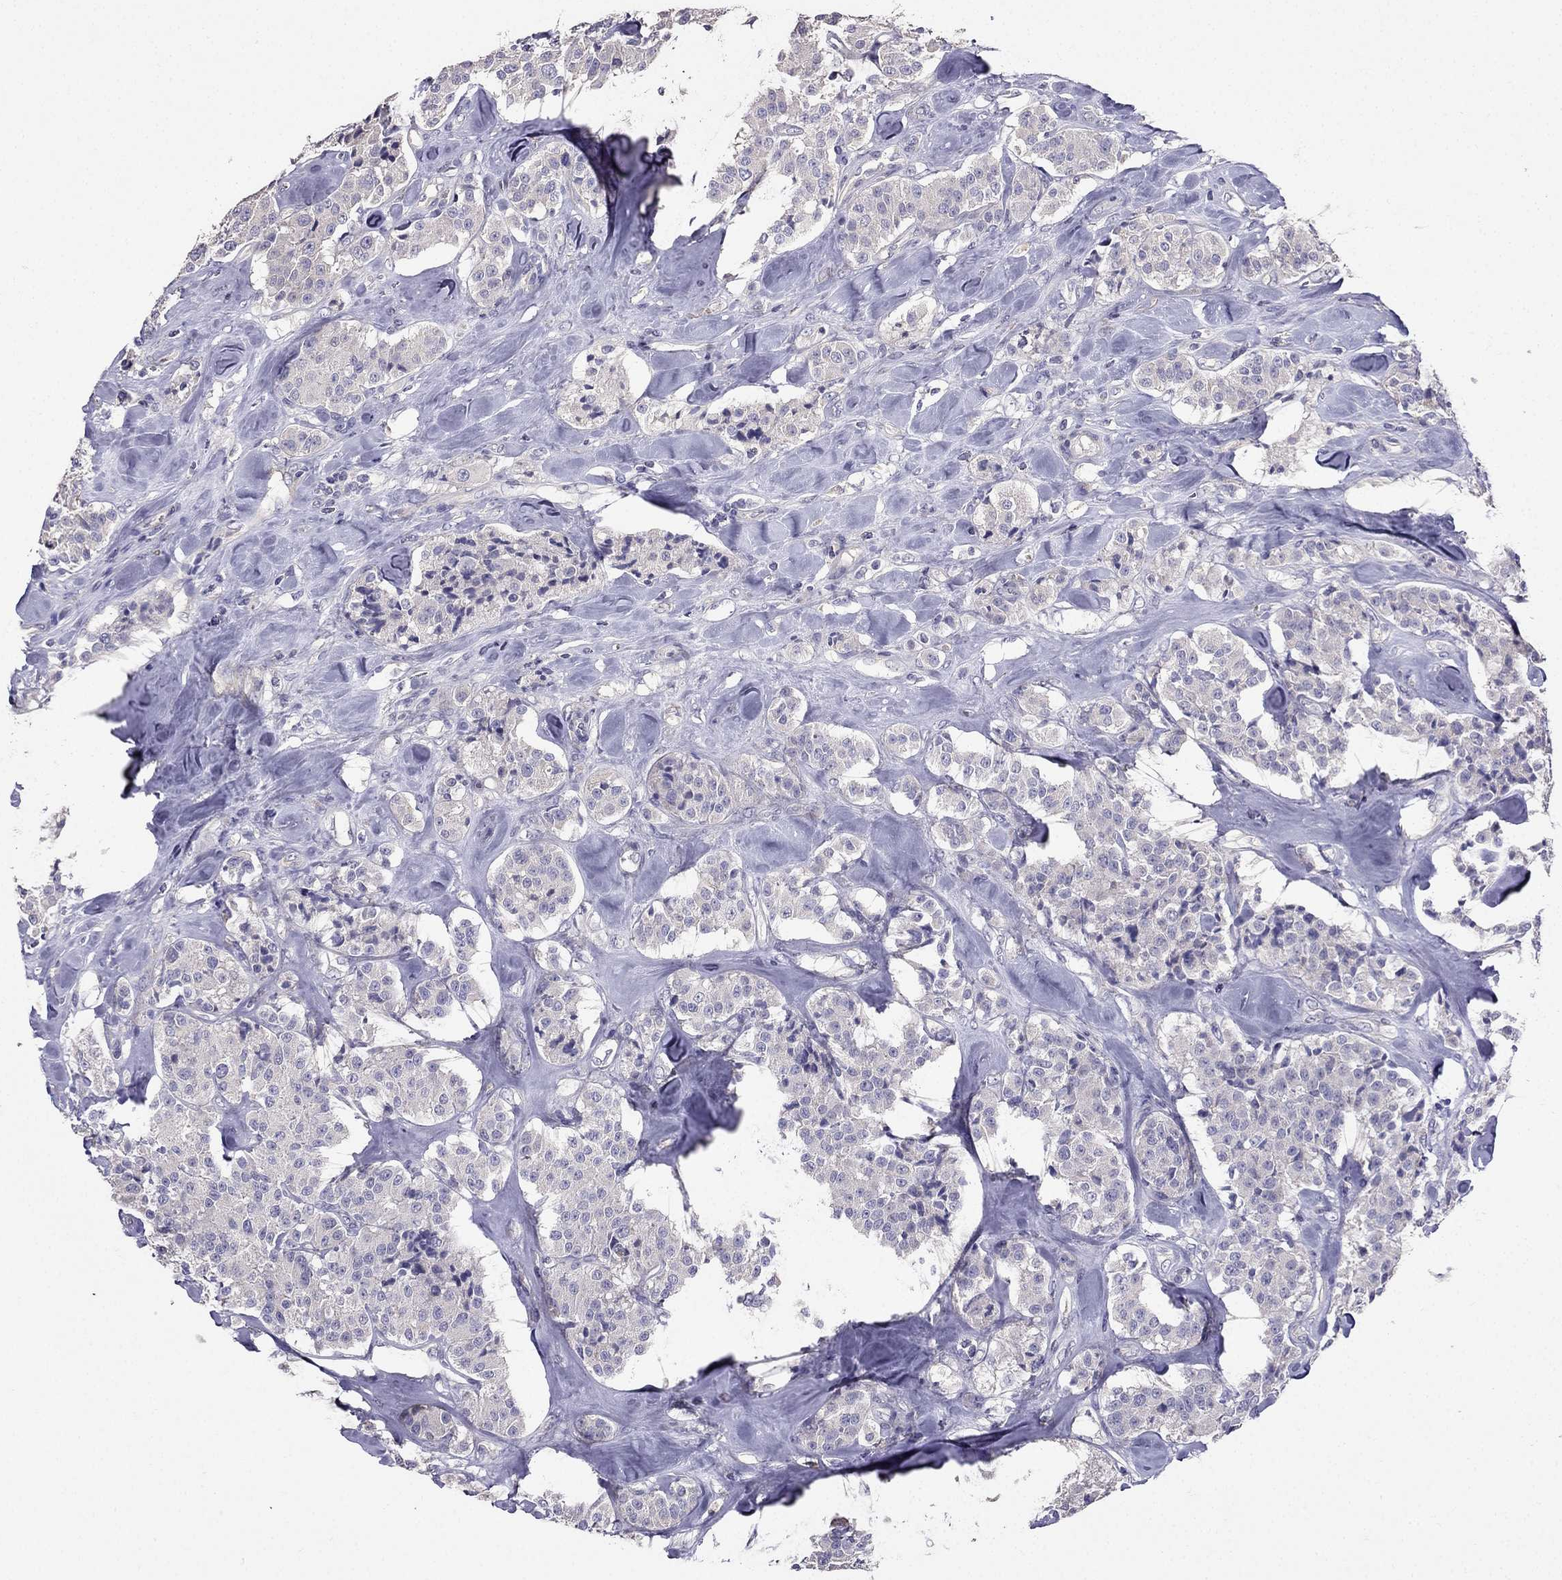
{"staining": {"intensity": "negative", "quantity": "none", "location": "none"}, "tissue": "carcinoid", "cell_type": "Tumor cells", "image_type": "cancer", "snomed": [{"axis": "morphology", "description": "Carcinoid, malignant, NOS"}, {"axis": "topography", "description": "Pancreas"}], "caption": "High magnification brightfield microscopy of malignant carcinoid stained with DAB (3,3'-diaminobenzidine) (brown) and counterstained with hematoxylin (blue): tumor cells show no significant staining.", "gene": "AS3MT", "patient": {"sex": "male", "age": 41}}